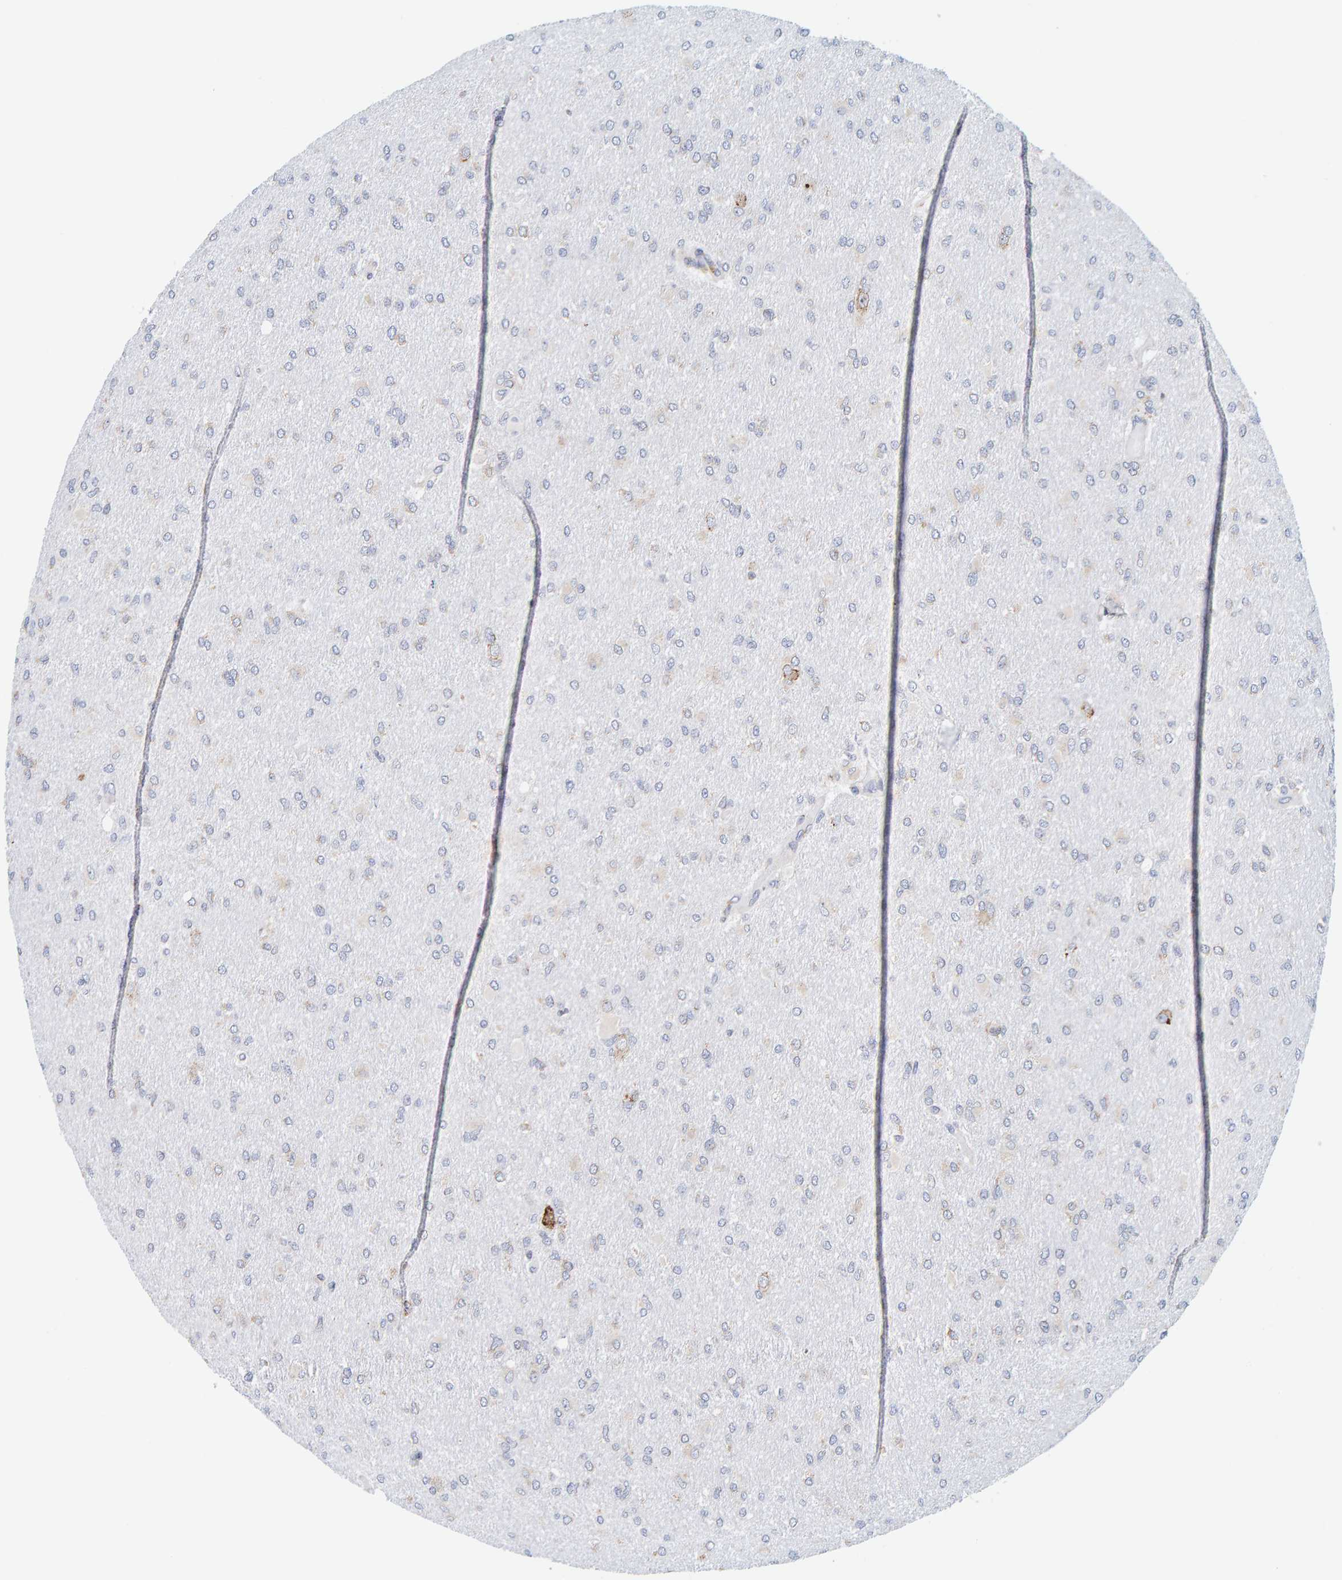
{"staining": {"intensity": "weak", "quantity": "<25%", "location": "cytoplasmic/membranous"}, "tissue": "glioma", "cell_type": "Tumor cells", "image_type": "cancer", "snomed": [{"axis": "morphology", "description": "Glioma, malignant, High grade"}, {"axis": "topography", "description": "Cerebral cortex"}], "caption": "There is no significant expression in tumor cells of glioma.", "gene": "SGPL1", "patient": {"sex": "female", "age": 36}}